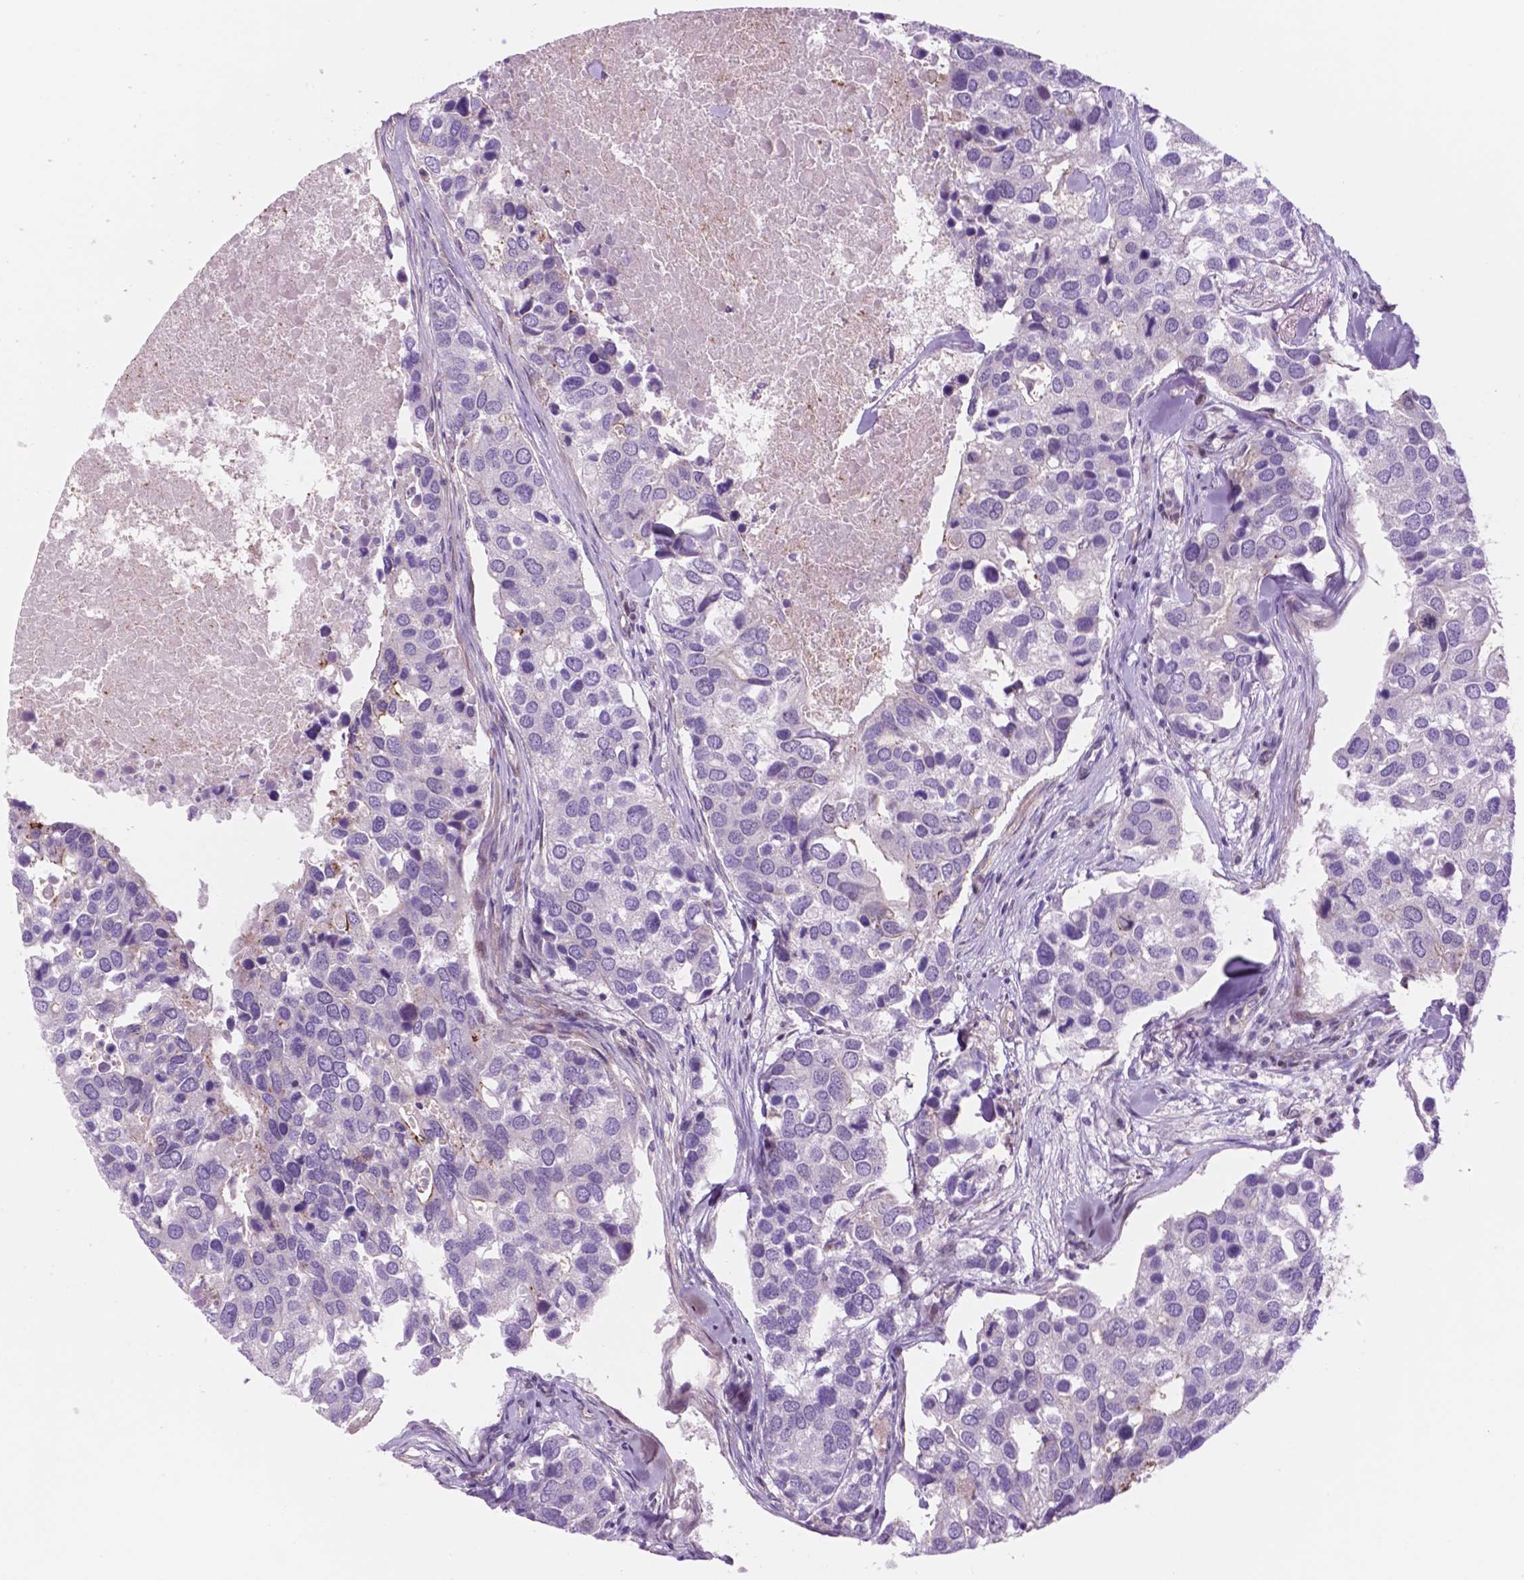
{"staining": {"intensity": "negative", "quantity": "none", "location": "none"}, "tissue": "breast cancer", "cell_type": "Tumor cells", "image_type": "cancer", "snomed": [{"axis": "morphology", "description": "Duct carcinoma"}, {"axis": "topography", "description": "Breast"}], "caption": "Breast infiltrating ductal carcinoma was stained to show a protein in brown. There is no significant staining in tumor cells.", "gene": "RND3", "patient": {"sex": "female", "age": 83}}